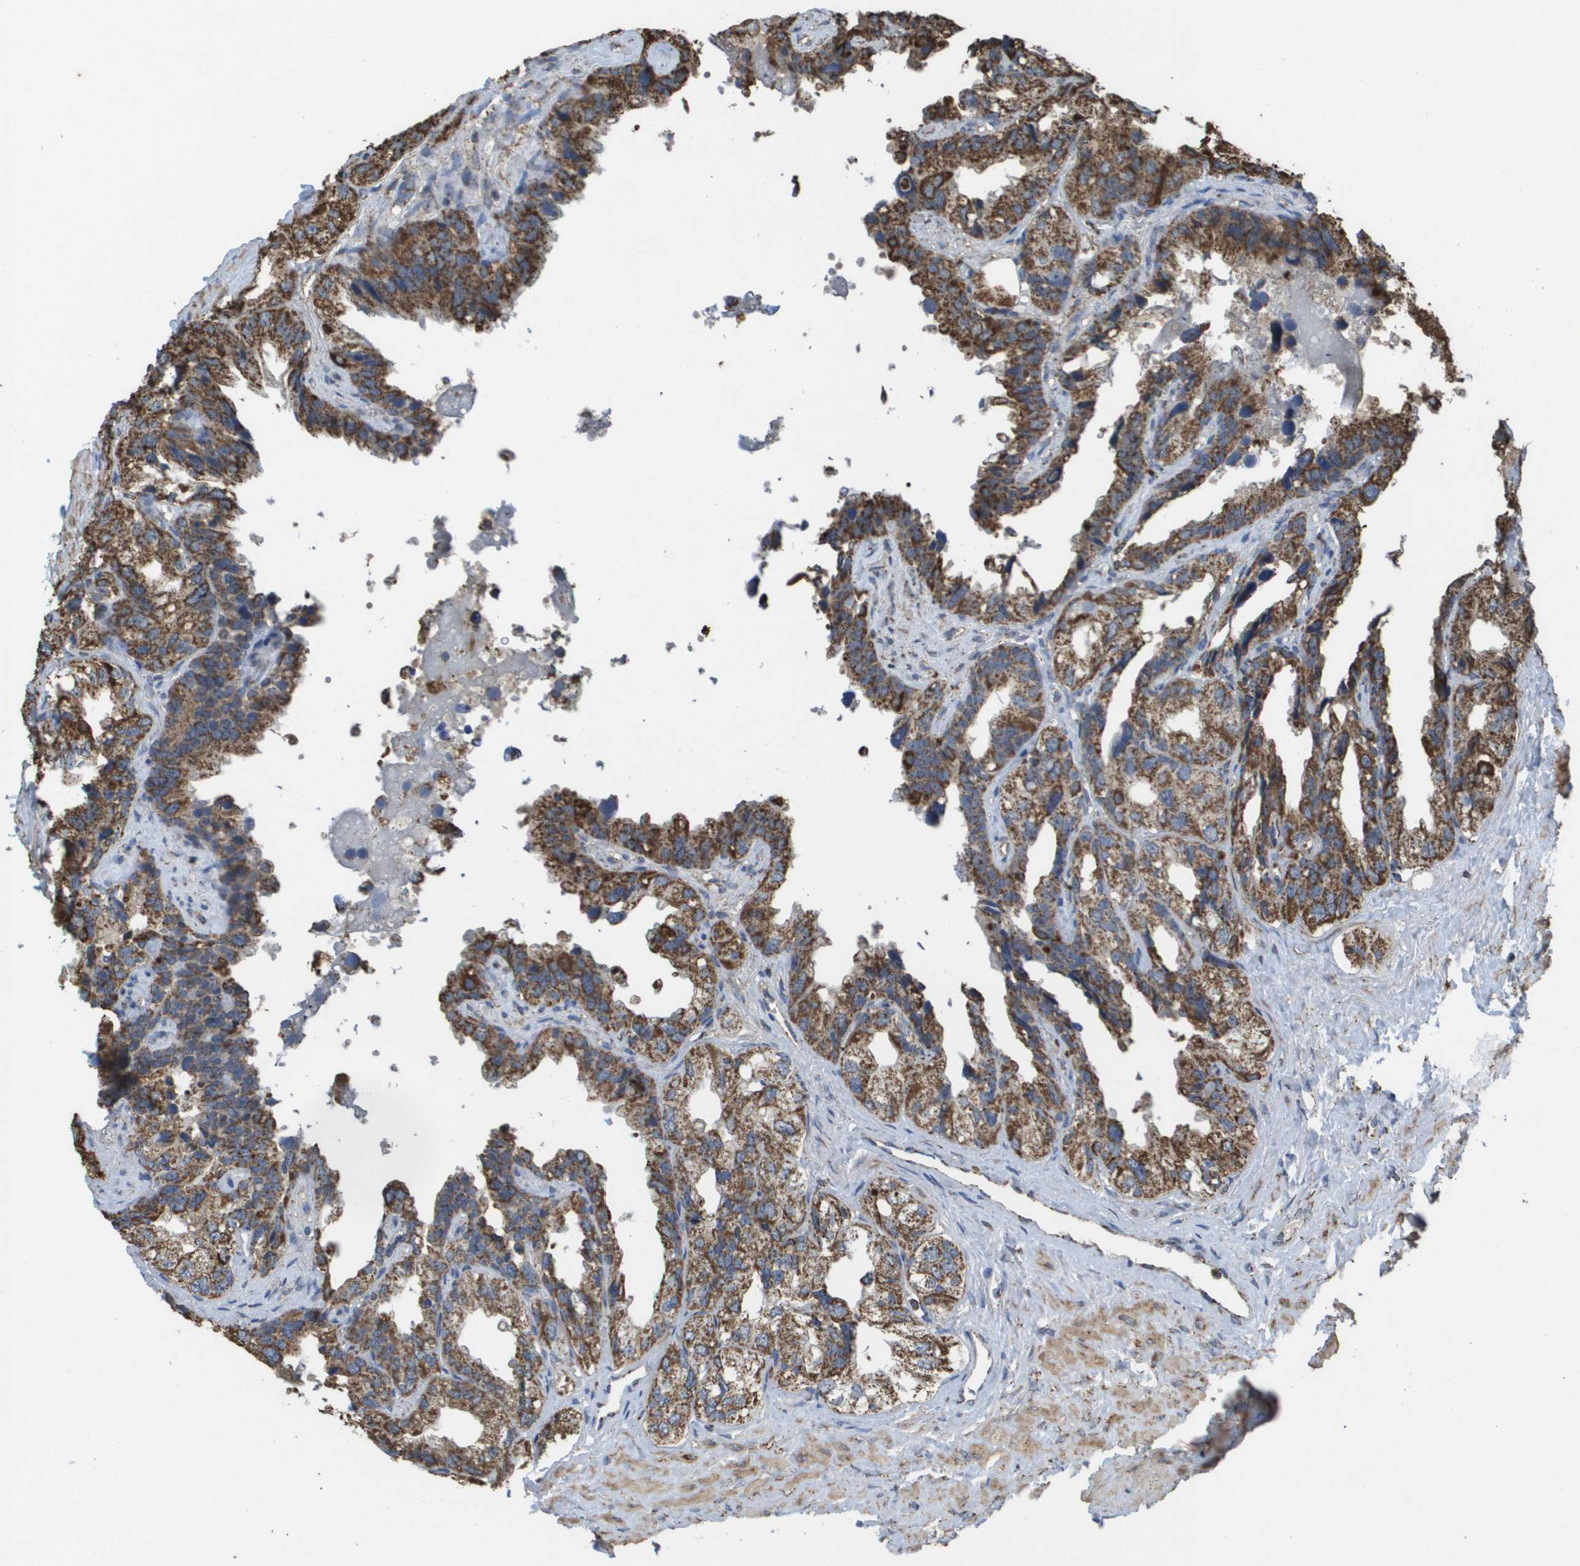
{"staining": {"intensity": "strong", "quantity": ">75%", "location": "cytoplasmic/membranous"}, "tissue": "seminal vesicle", "cell_type": "Glandular cells", "image_type": "normal", "snomed": [{"axis": "morphology", "description": "Normal tissue, NOS"}, {"axis": "topography", "description": "Seminal veicle"}], "caption": "An image of human seminal vesicle stained for a protein demonstrates strong cytoplasmic/membranous brown staining in glandular cells.", "gene": "HSPE1", "patient": {"sex": "male", "age": 68}}